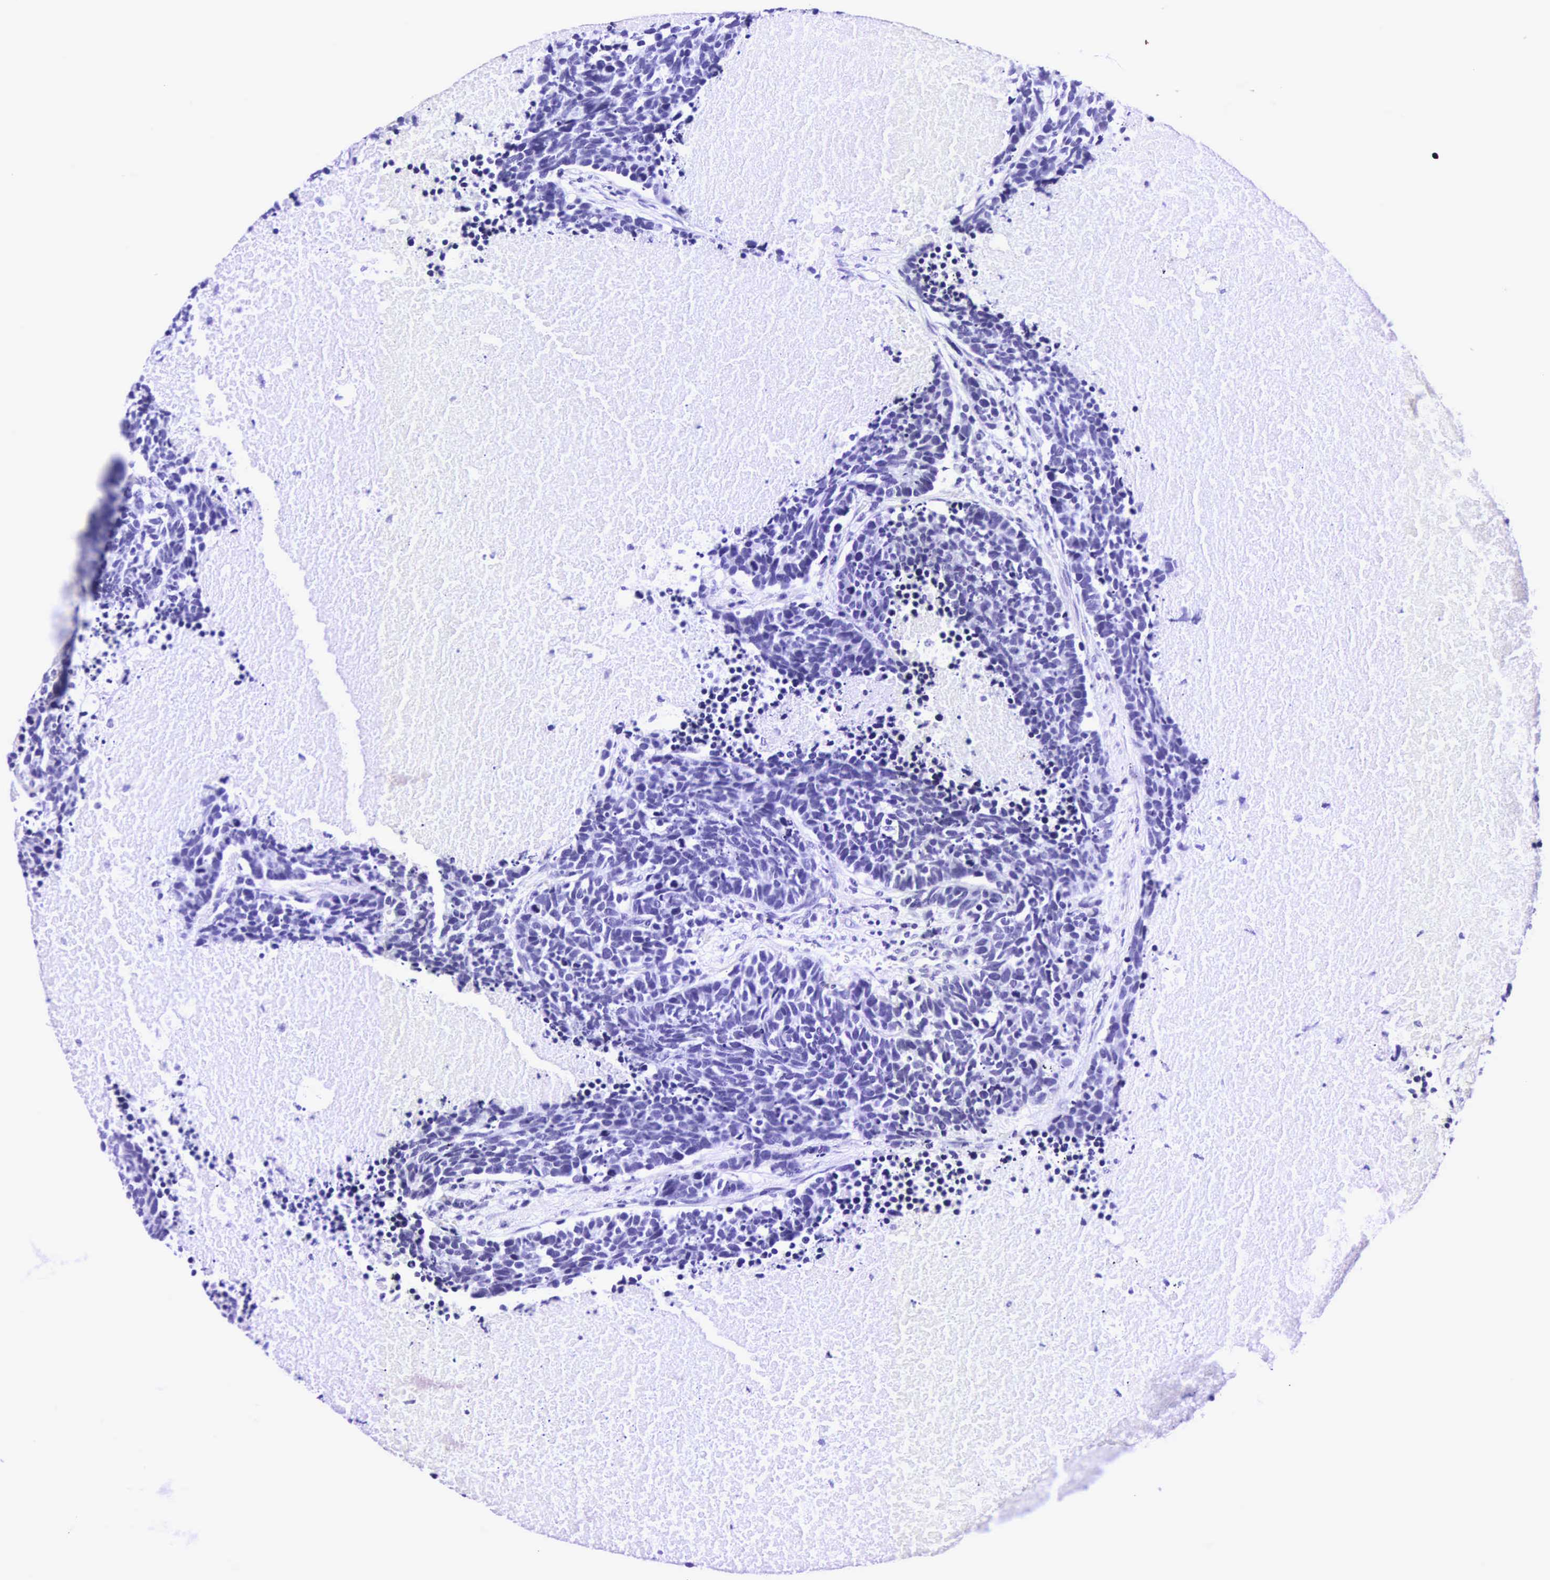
{"staining": {"intensity": "negative", "quantity": "none", "location": "none"}, "tissue": "lung cancer", "cell_type": "Tumor cells", "image_type": "cancer", "snomed": [{"axis": "morphology", "description": "Neoplasm, malignant, NOS"}, {"axis": "topography", "description": "Lung"}], "caption": "The image displays no staining of tumor cells in neoplasm (malignant) (lung).", "gene": "CD1A", "patient": {"sex": "female", "age": 75}}